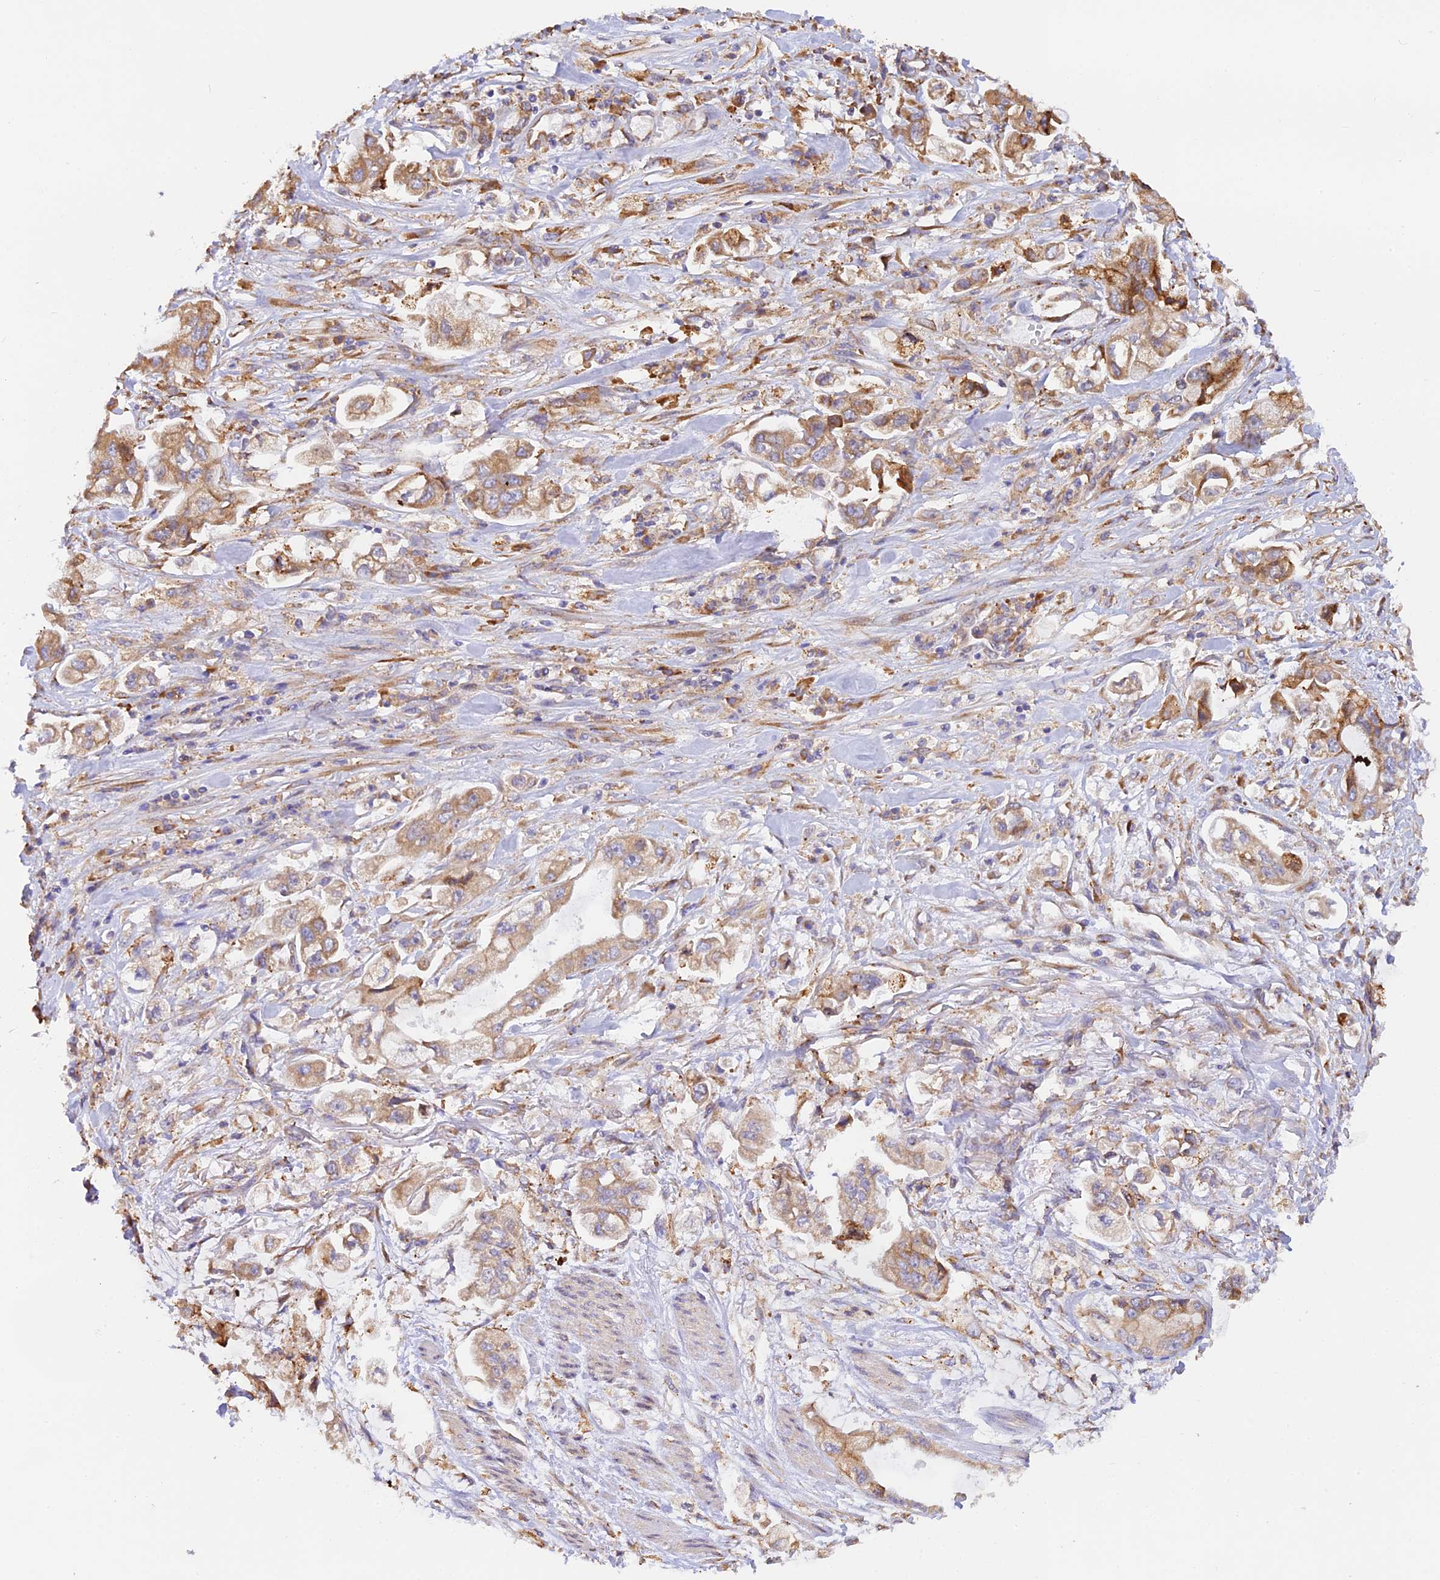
{"staining": {"intensity": "moderate", "quantity": ">75%", "location": "cytoplasmic/membranous"}, "tissue": "stomach cancer", "cell_type": "Tumor cells", "image_type": "cancer", "snomed": [{"axis": "morphology", "description": "Adenocarcinoma, NOS"}, {"axis": "topography", "description": "Stomach"}], "caption": "A brown stain labels moderate cytoplasmic/membranous staining of a protein in human adenocarcinoma (stomach) tumor cells.", "gene": "RPL5", "patient": {"sex": "male", "age": 62}}